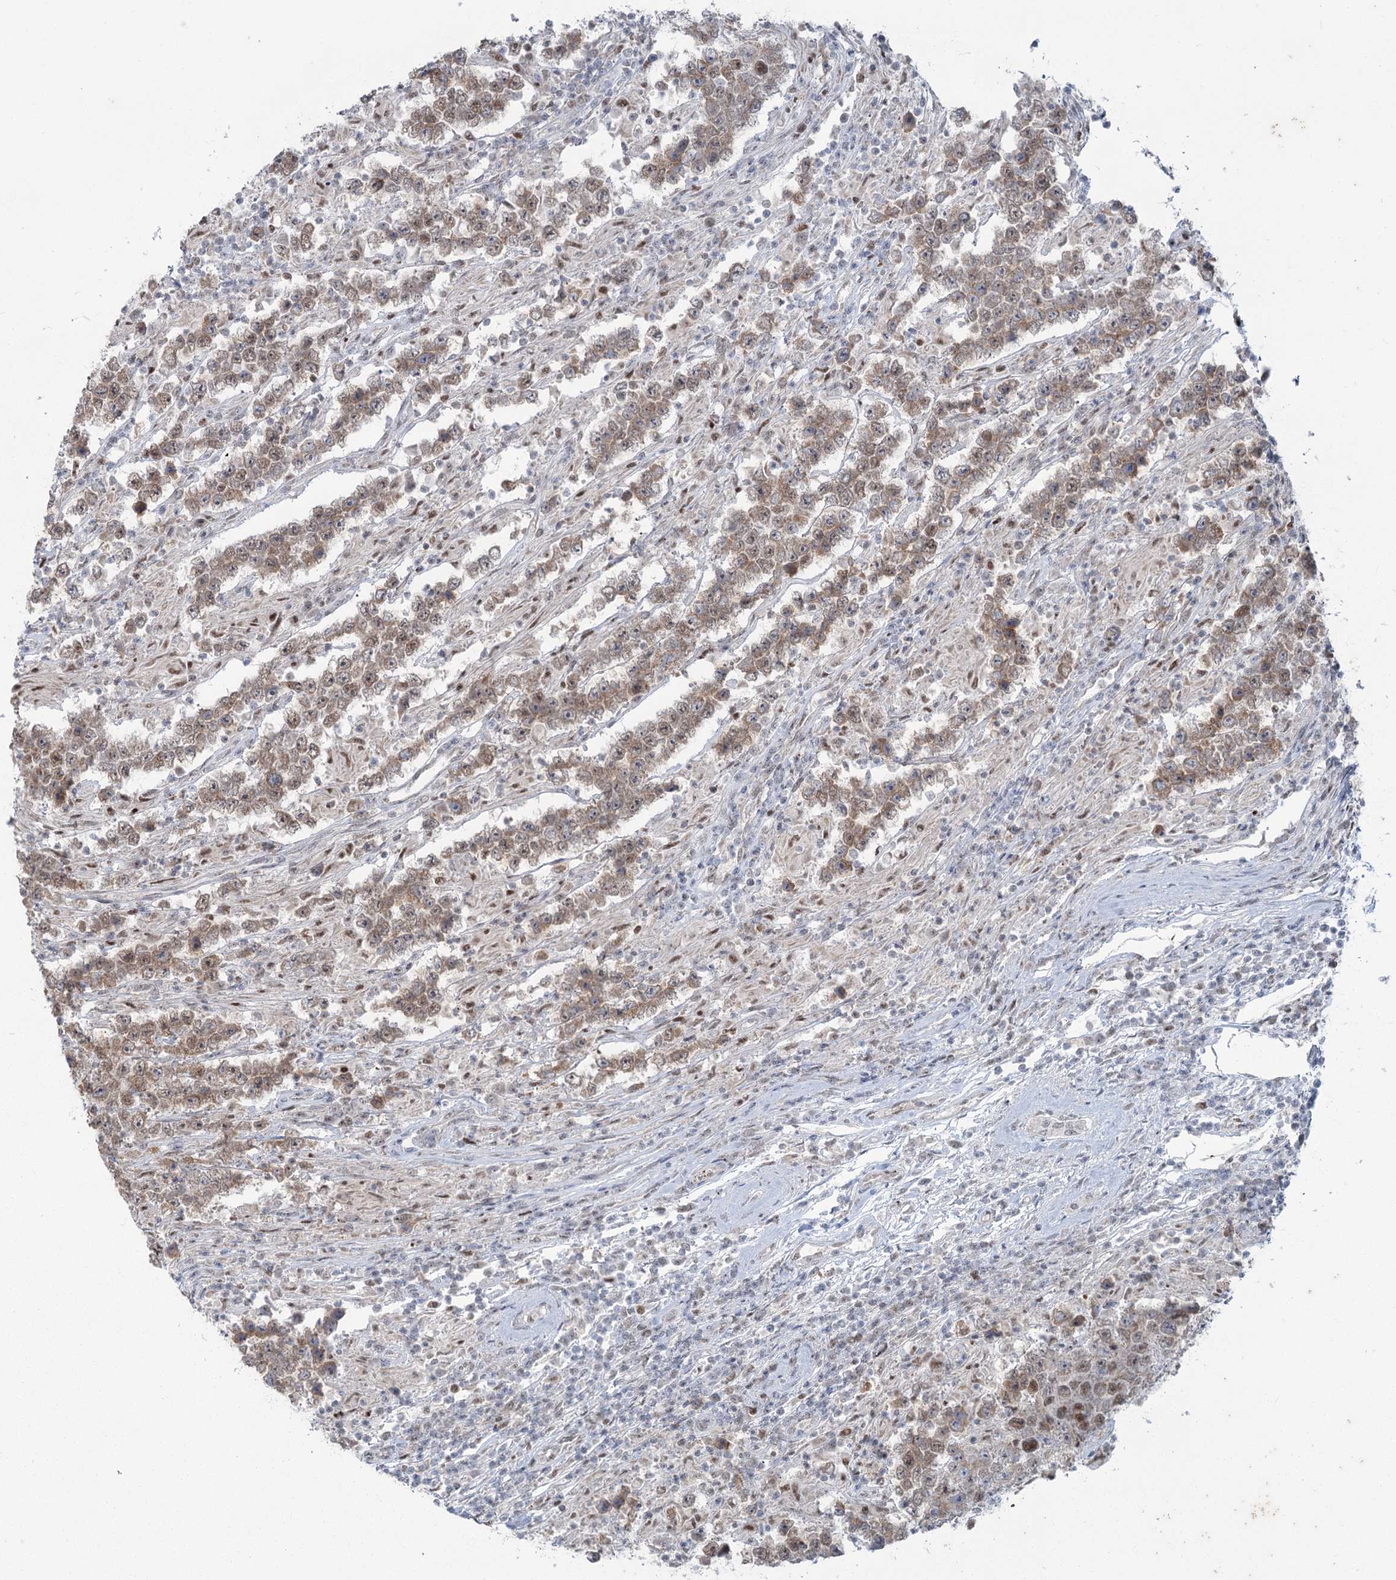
{"staining": {"intensity": "moderate", "quantity": ">75%", "location": "cytoplasmic/membranous,nuclear"}, "tissue": "testis cancer", "cell_type": "Tumor cells", "image_type": "cancer", "snomed": [{"axis": "morphology", "description": "Normal tissue, NOS"}, {"axis": "morphology", "description": "Urothelial carcinoma, High grade"}, {"axis": "morphology", "description": "Seminoma, NOS"}, {"axis": "morphology", "description": "Carcinoma, Embryonal, NOS"}, {"axis": "topography", "description": "Urinary bladder"}, {"axis": "topography", "description": "Testis"}], "caption": "An image of testis cancer (embryonal carcinoma) stained for a protein exhibits moderate cytoplasmic/membranous and nuclear brown staining in tumor cells.", "gene": "MTG1", "patient": {"sex": "male", "age": 41}}